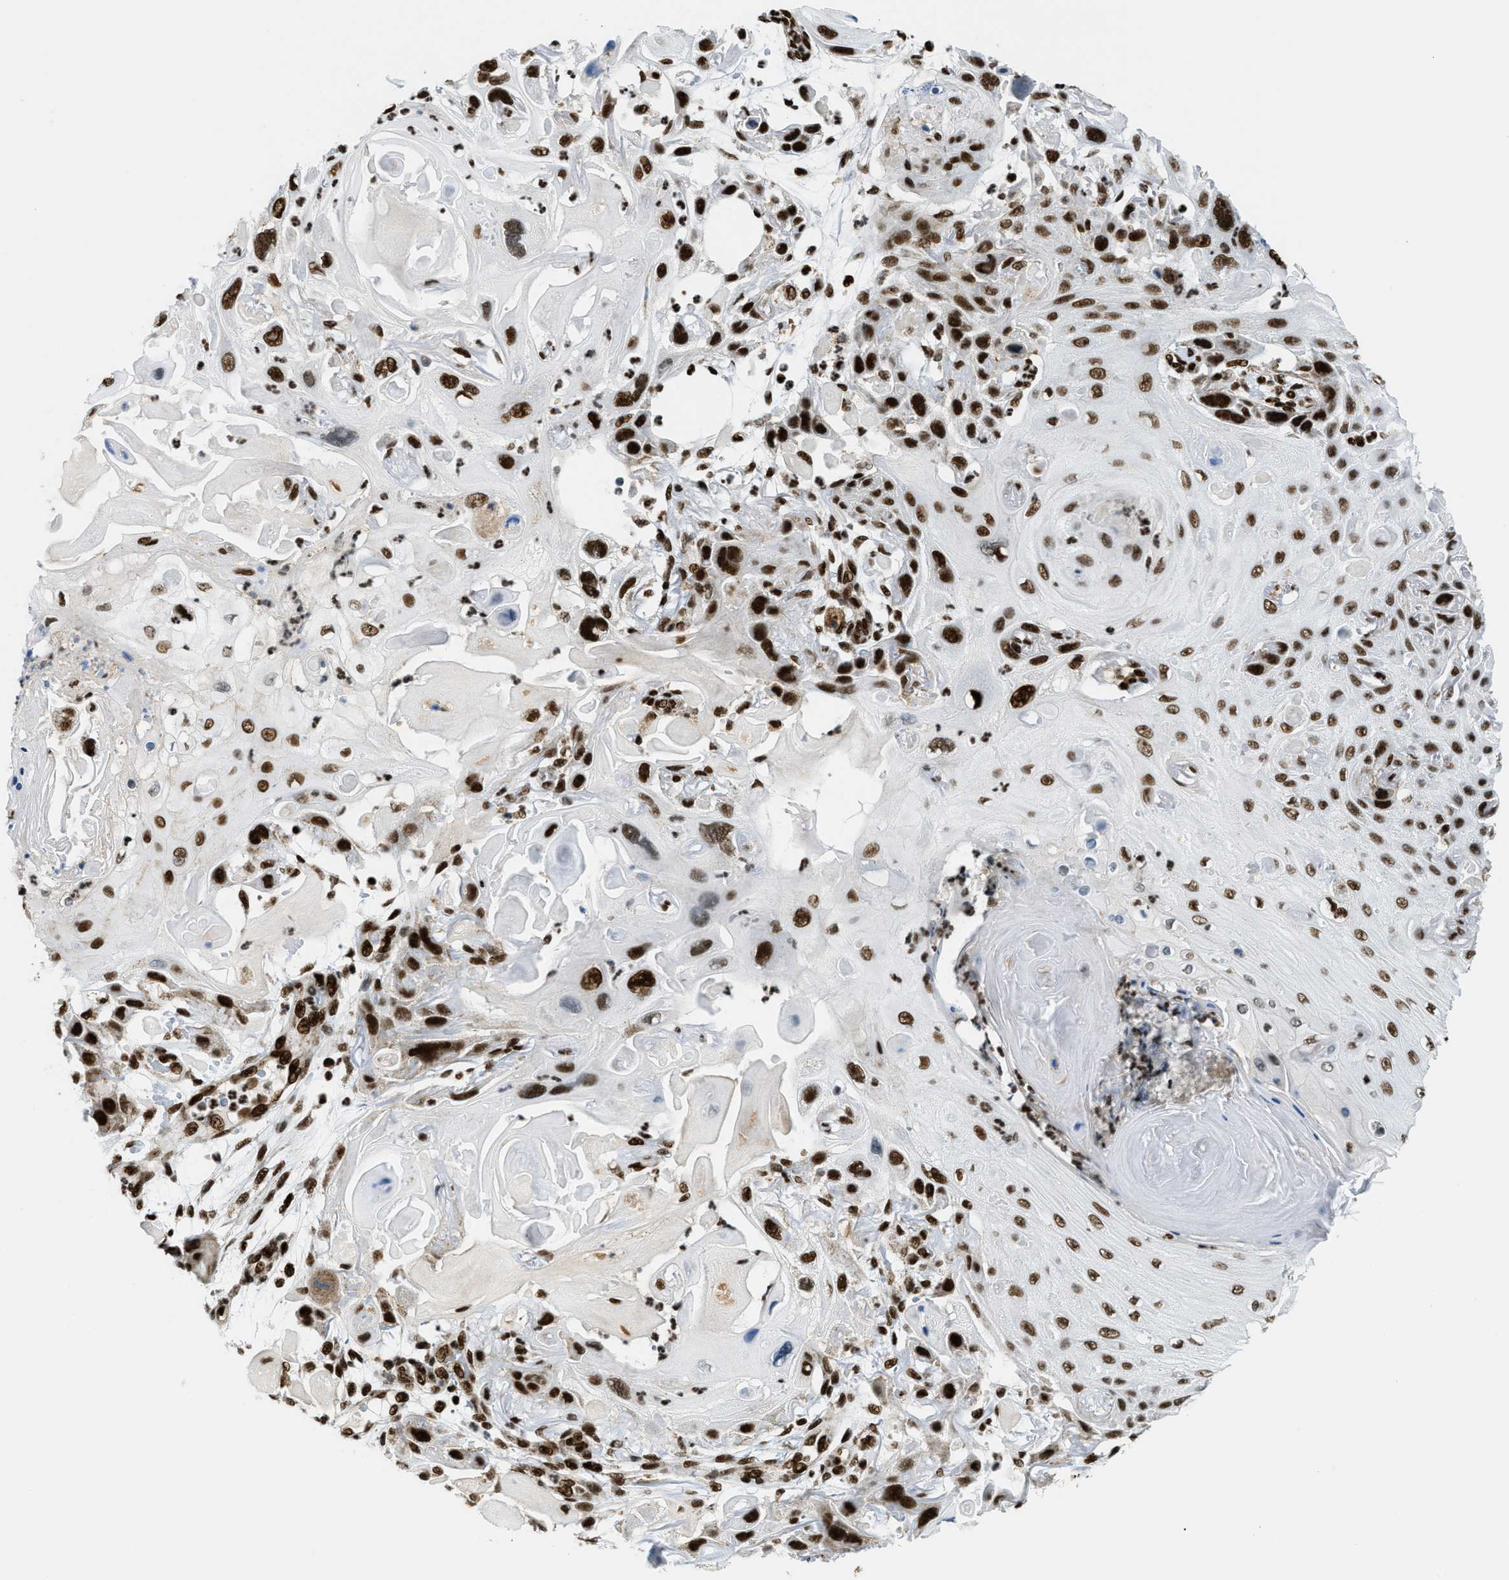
{"staining": {"intensity": "strong", "quantity": ">75%", "location": "nuclear"}, "tissue": "skin cancer", "cell_type": "Tumor cells", "image_type": "cancer", "snomed": [{"axis": "morphology", "description": "Squamous cell carcinoma, NOS"}, {"axis": "topography", "description": "Skin"}], "caption": "The histopathology image reveals a brown stain indicating the presence of a protein in the nuclear of tumor cells in skin squamous cell carcinoma.", "gene": "GABPB1", "patient": {"sex": "female", "age": 77}}